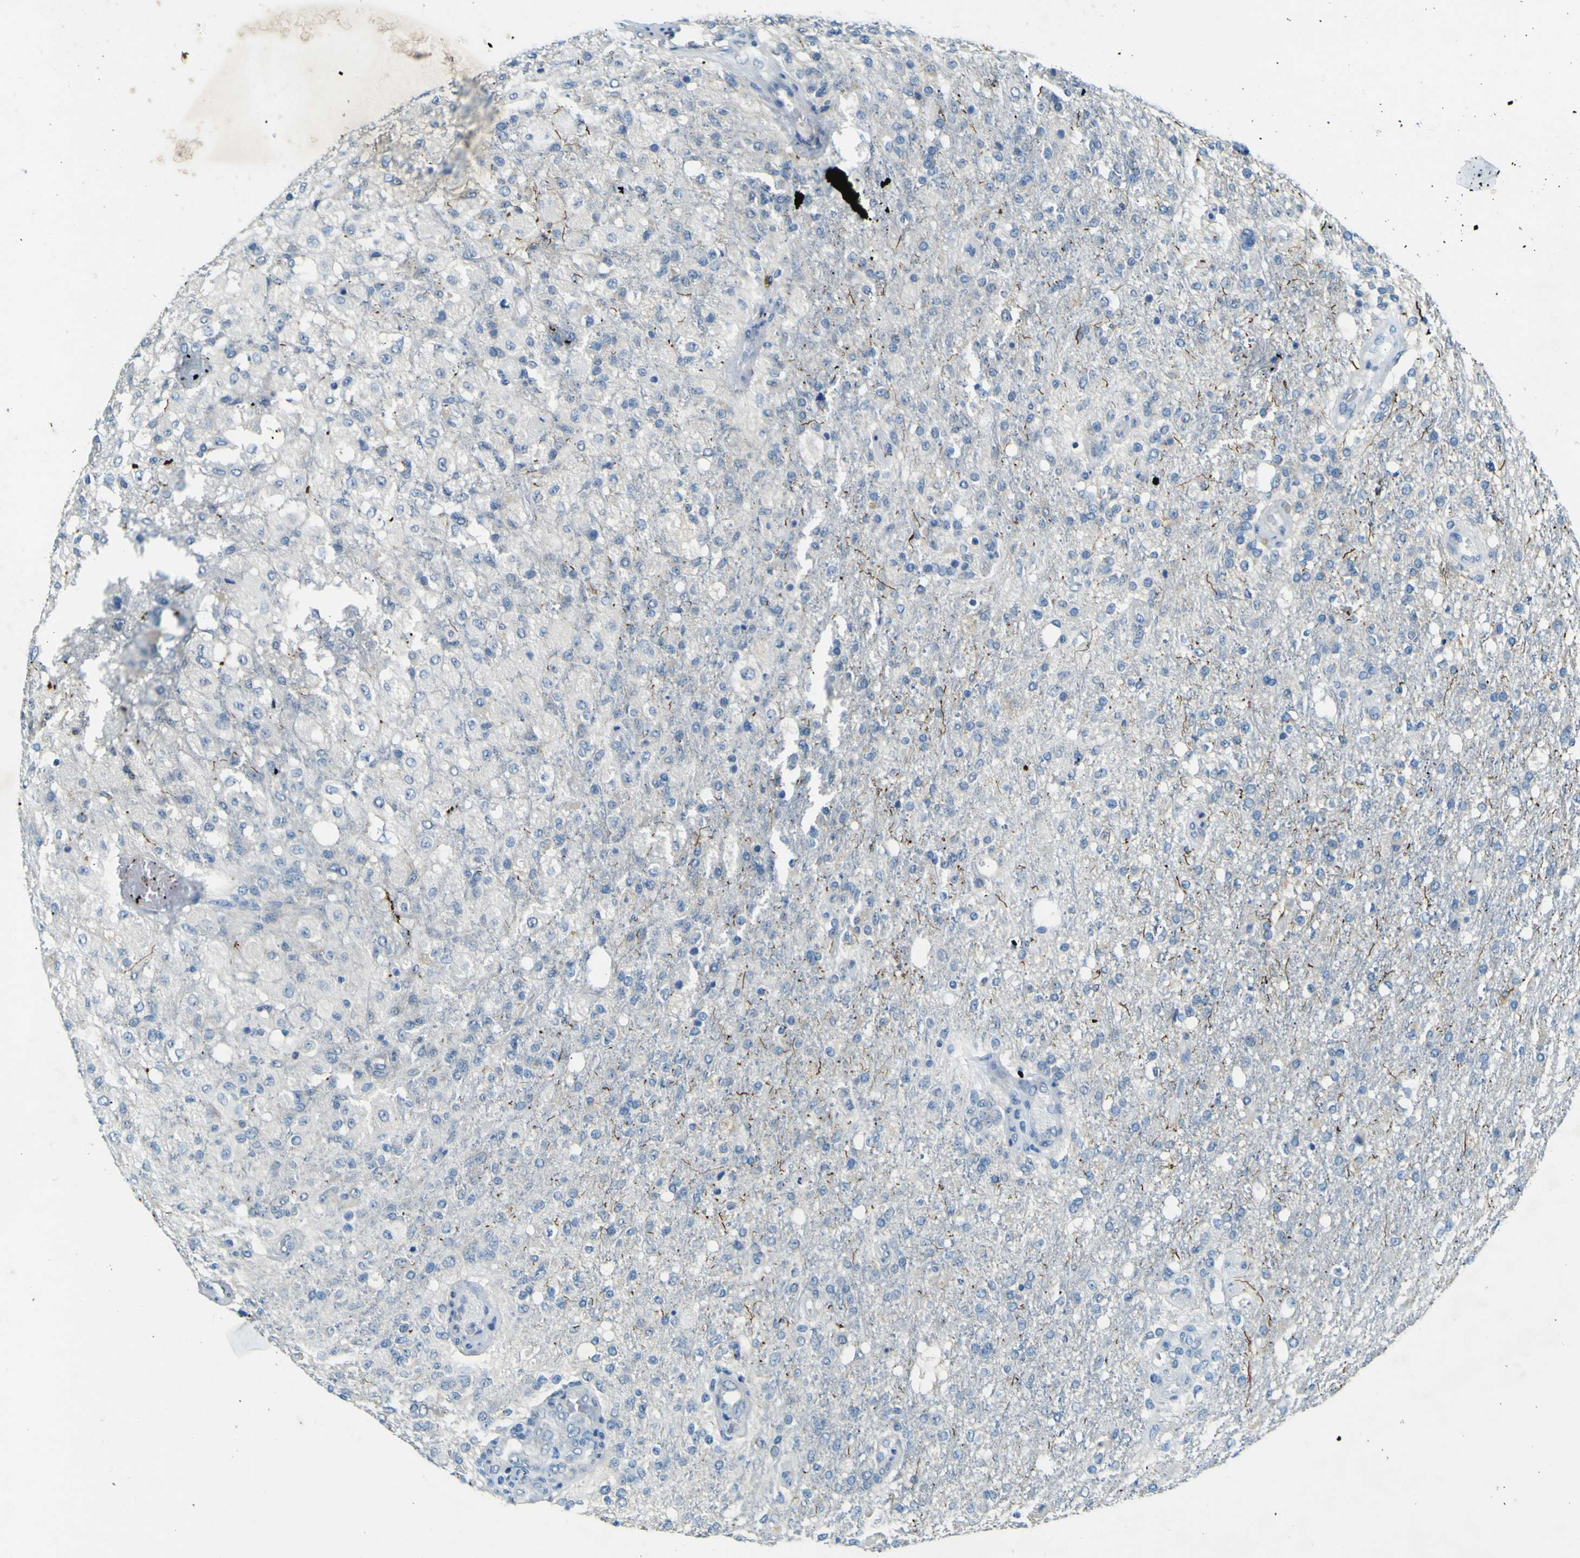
{"staining": {"intensity": "negative", "quantity": "none", "location": "none"}, "tissue": "glioma", "cell_type": "Tumor cells", "image_type": "cancer", "snomed": [{"axis": "morphology", "description": "Normal tissue, NOS"}, {"axis": "morphology", "description": "Glioma, malignant, High grade"}, {"axis": "topography", "description": "Cerebral cortex"}], "caption": "A photomicrograph of high-grade glioma (malignant) stained for a protein shows no brown staining in tumor cells.", "gene": "SORCS1", "patient": {"sex": "male", "age": 77}}